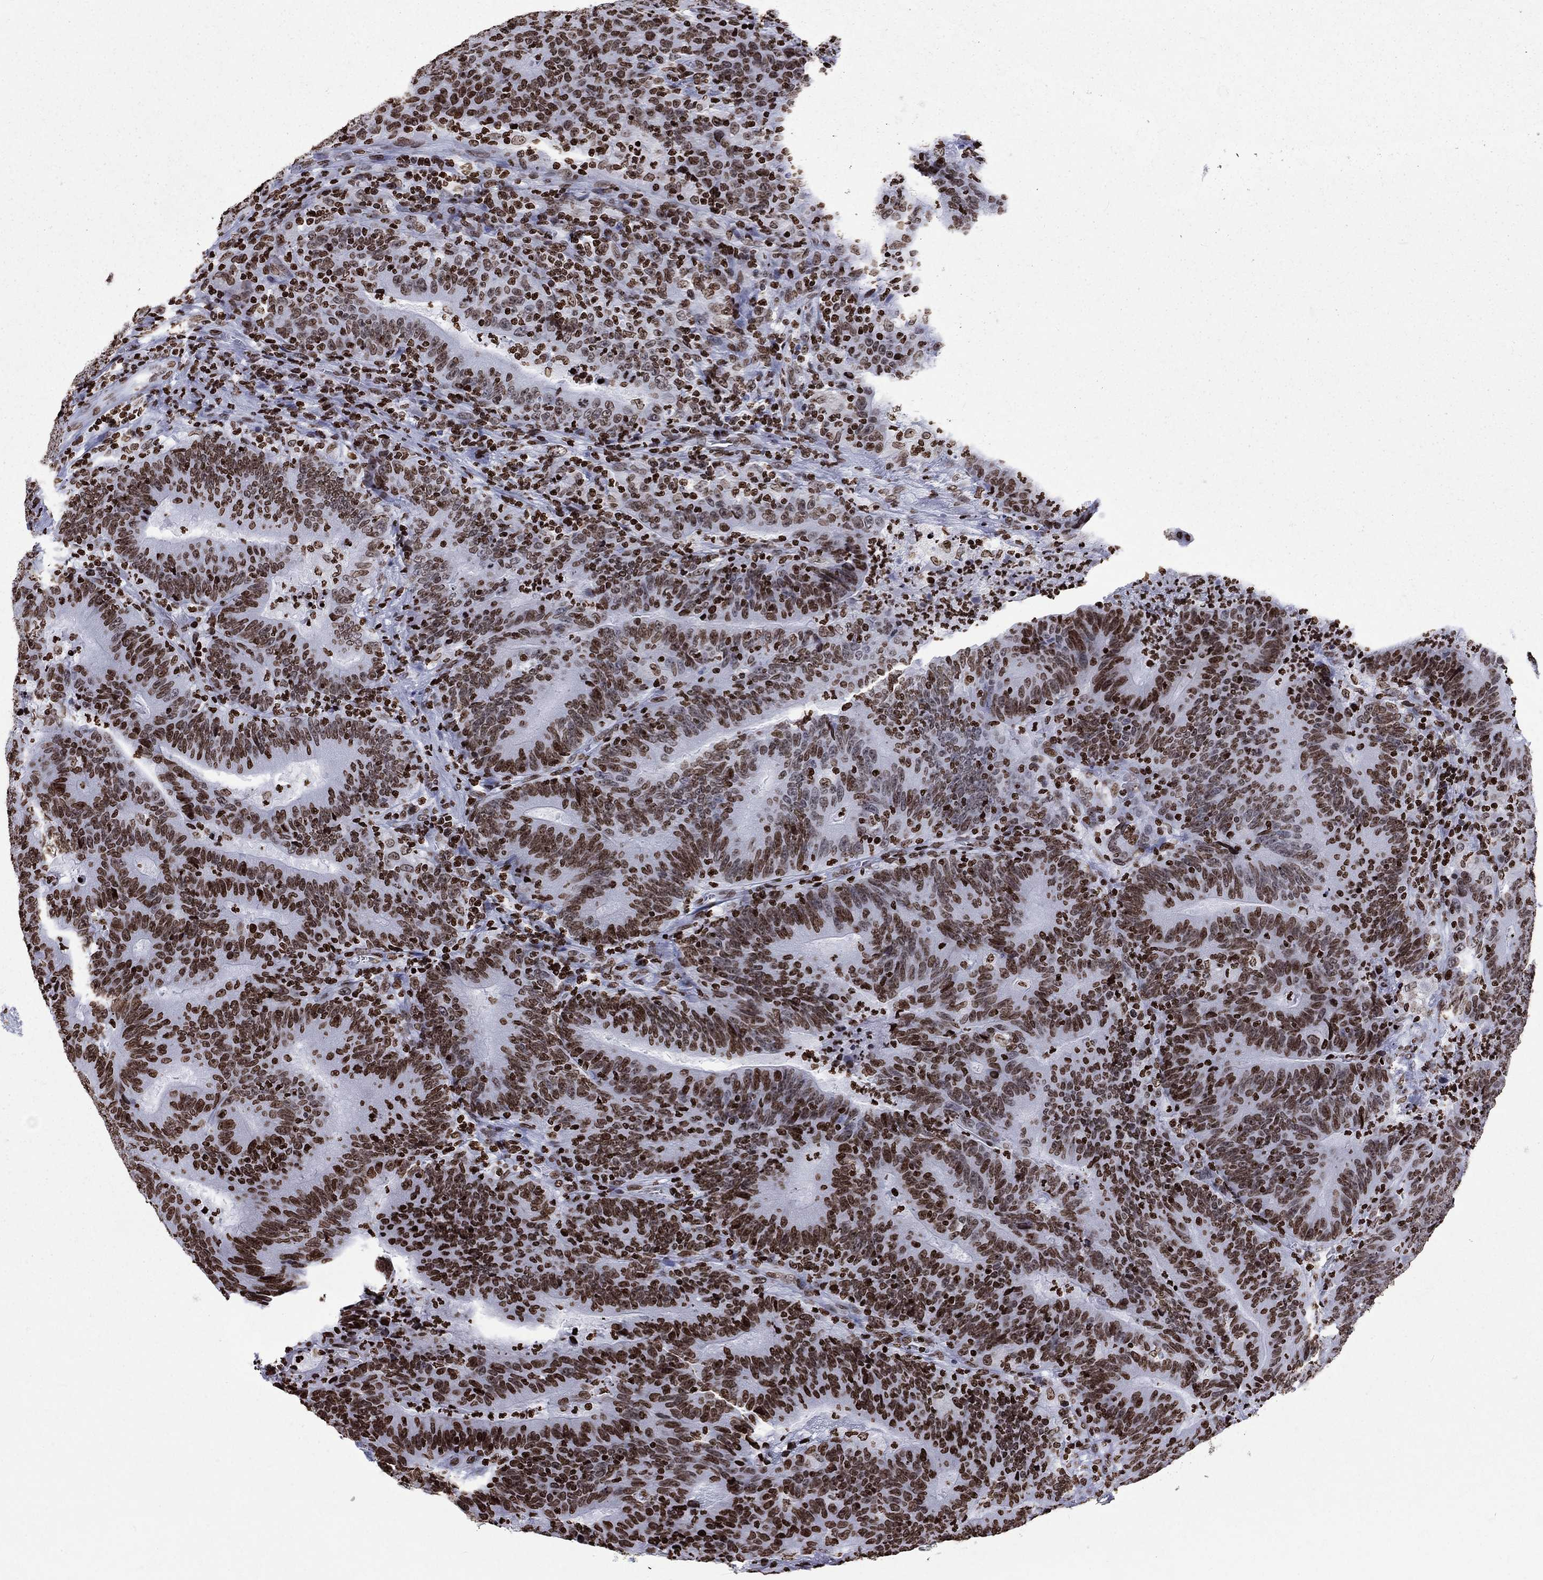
{"staining": {"intensity": "moderate", "quantity": "25%-75%", "location": "nuclear"}, "tissue": "colorectal cancer", "cell_type": "Tumor cells", "image_type": "cancer", "snomed": [{"axis": "morphology", "description": "Adenocarcinoma, NOS"}, {"axis": "topography", "description": "Colon"}], "caption": "A brown stain shows moderate nuclear positivity of a protein in colorectal adenocarcinoma tumor cells.", "gene": "H1-5", "patient": {"sex": "female", "age": 75}}